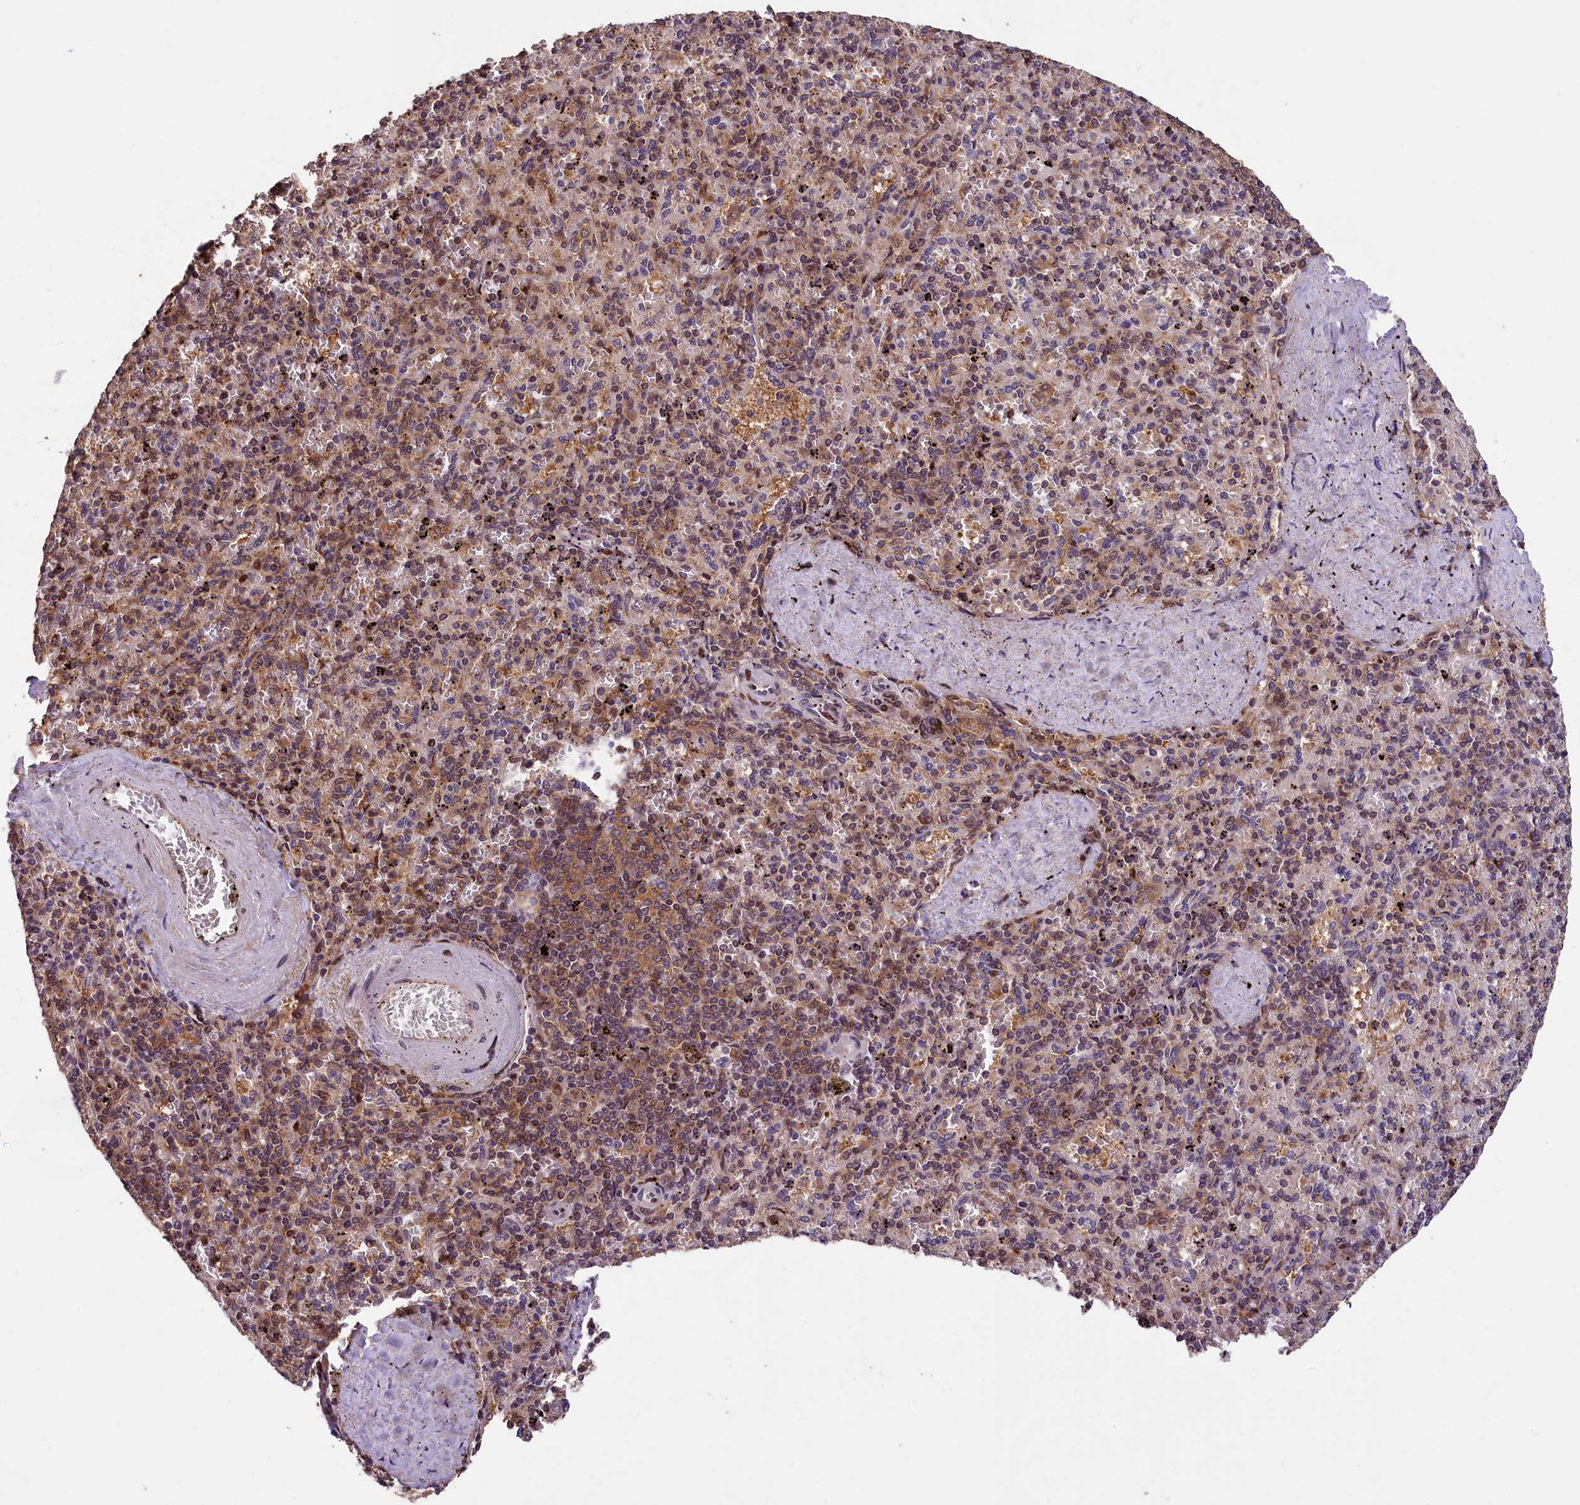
{"staining": {"intensity": "moderate", "quantity": "25%-75%", "location": "cytoplasmic/membranous"}, "tissue": "spleen", "cell_type": "Cells in red pulp", "image_type": "normal", "snomed": [{"axis": "morphology", "description": "Normal tissue, NOS"}, {"axis": "topography", "description": "Spleen"}], "caption": "Normal spleen was stained to show a protein in brown. There is medium levels of moderate cytoplasmic/membranous positivity in about 25%-75% of cells in red pulp. (IHC, brightfield microscopy, high magnification).", "gene": "PHAF1", "patient": {"sex": "male", "age": 82}}